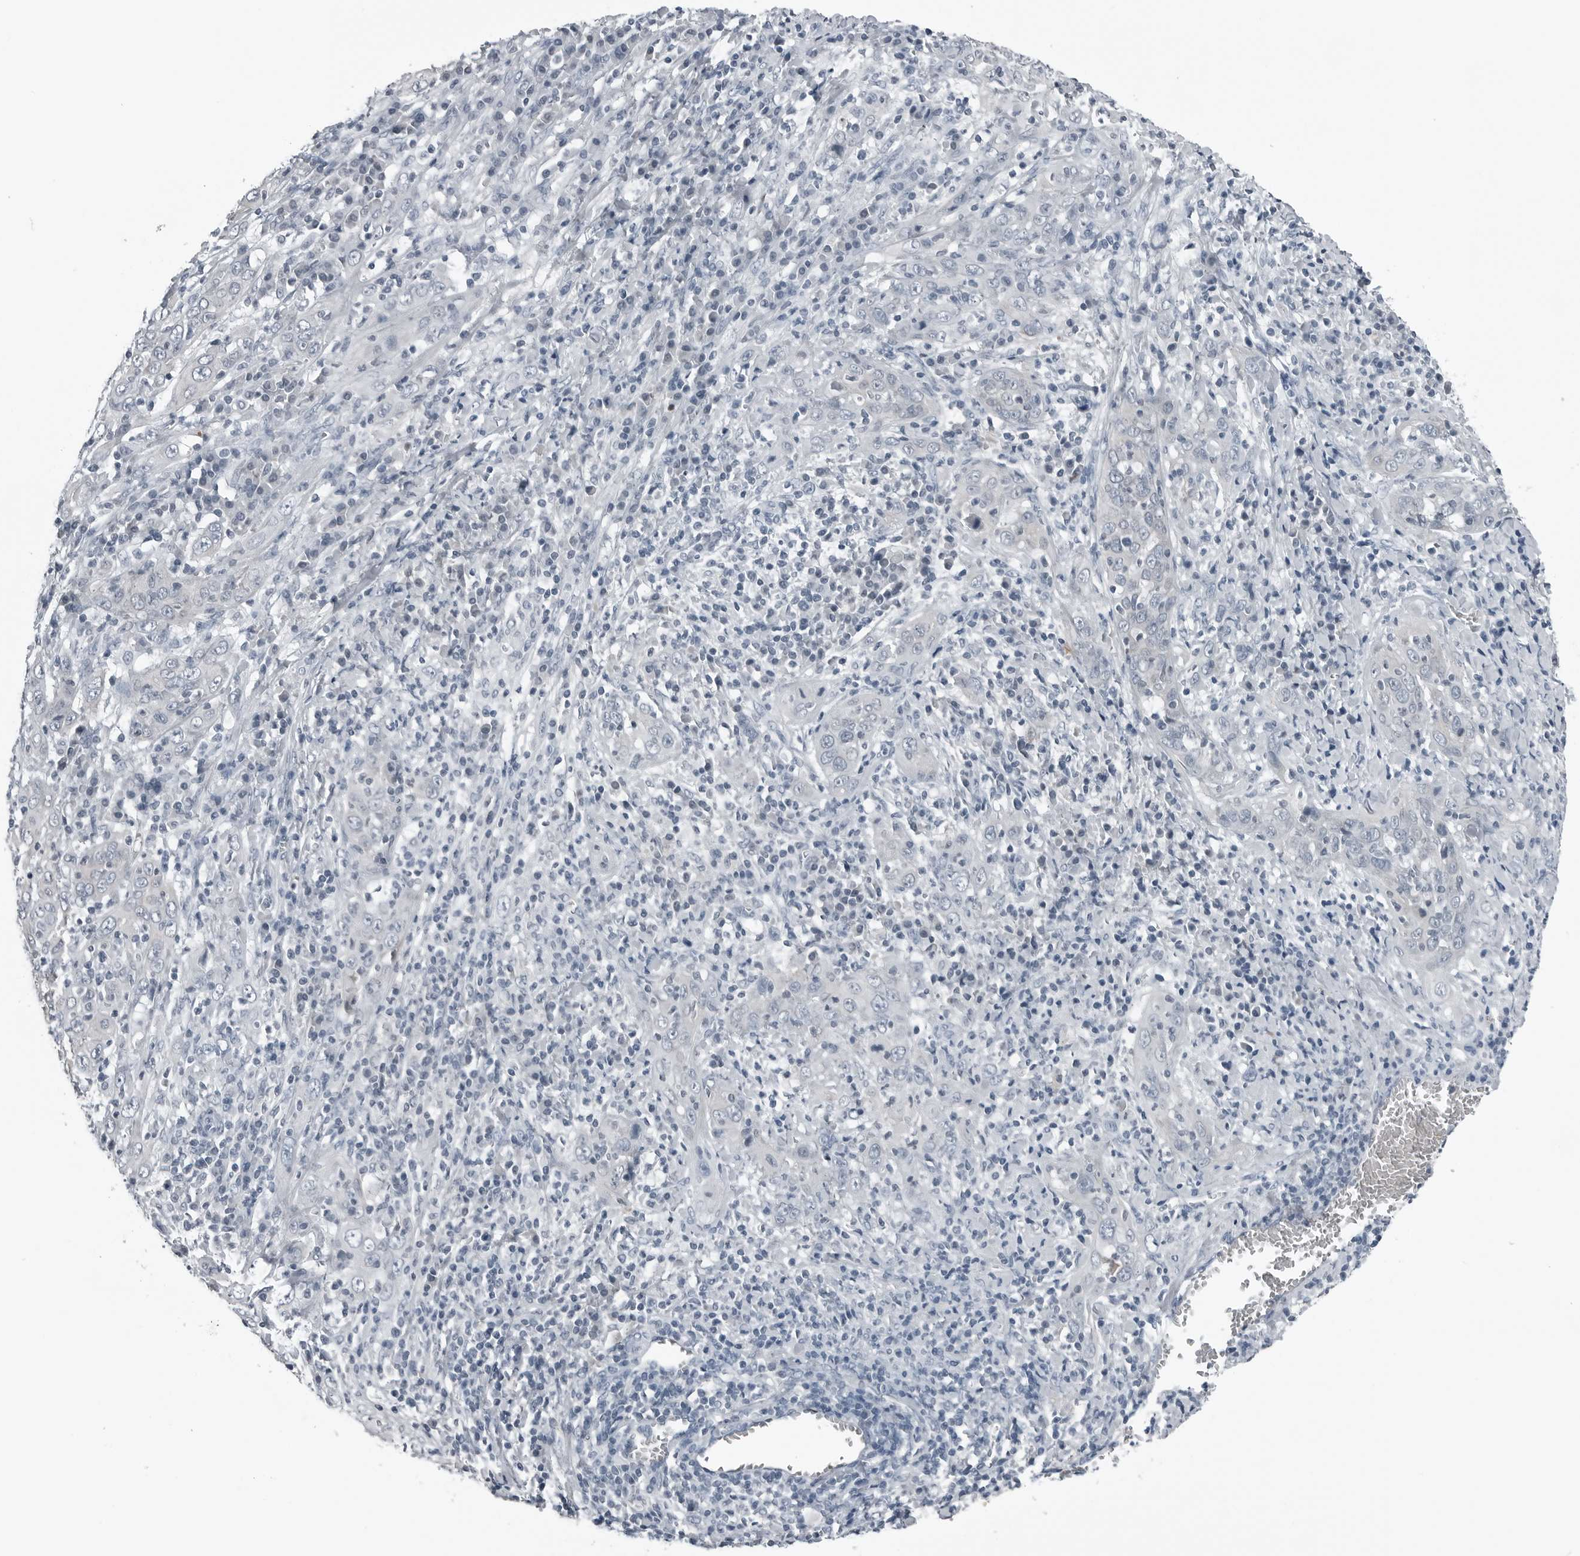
{"staining": {"intensity": "negative", "quantity": "none", "location": "none"}, "tissue": "cervical cancer", "cell_type": "Tumor cells", "image_type": "cancer", "snomed": [{"axis": "morphology", "description": "Squamous cell carcinoma, NOS"}, {"axis": "topography", "description": "Cervix"}], "caption": "The immunohistochemistry (IHC) photomicrograph has no significant staining in tumor cells of cervical cancer (squamous cell carcinoma) tissue.", "gene": "SPINK1", "patient": {"sex": "female", "age": 46}}